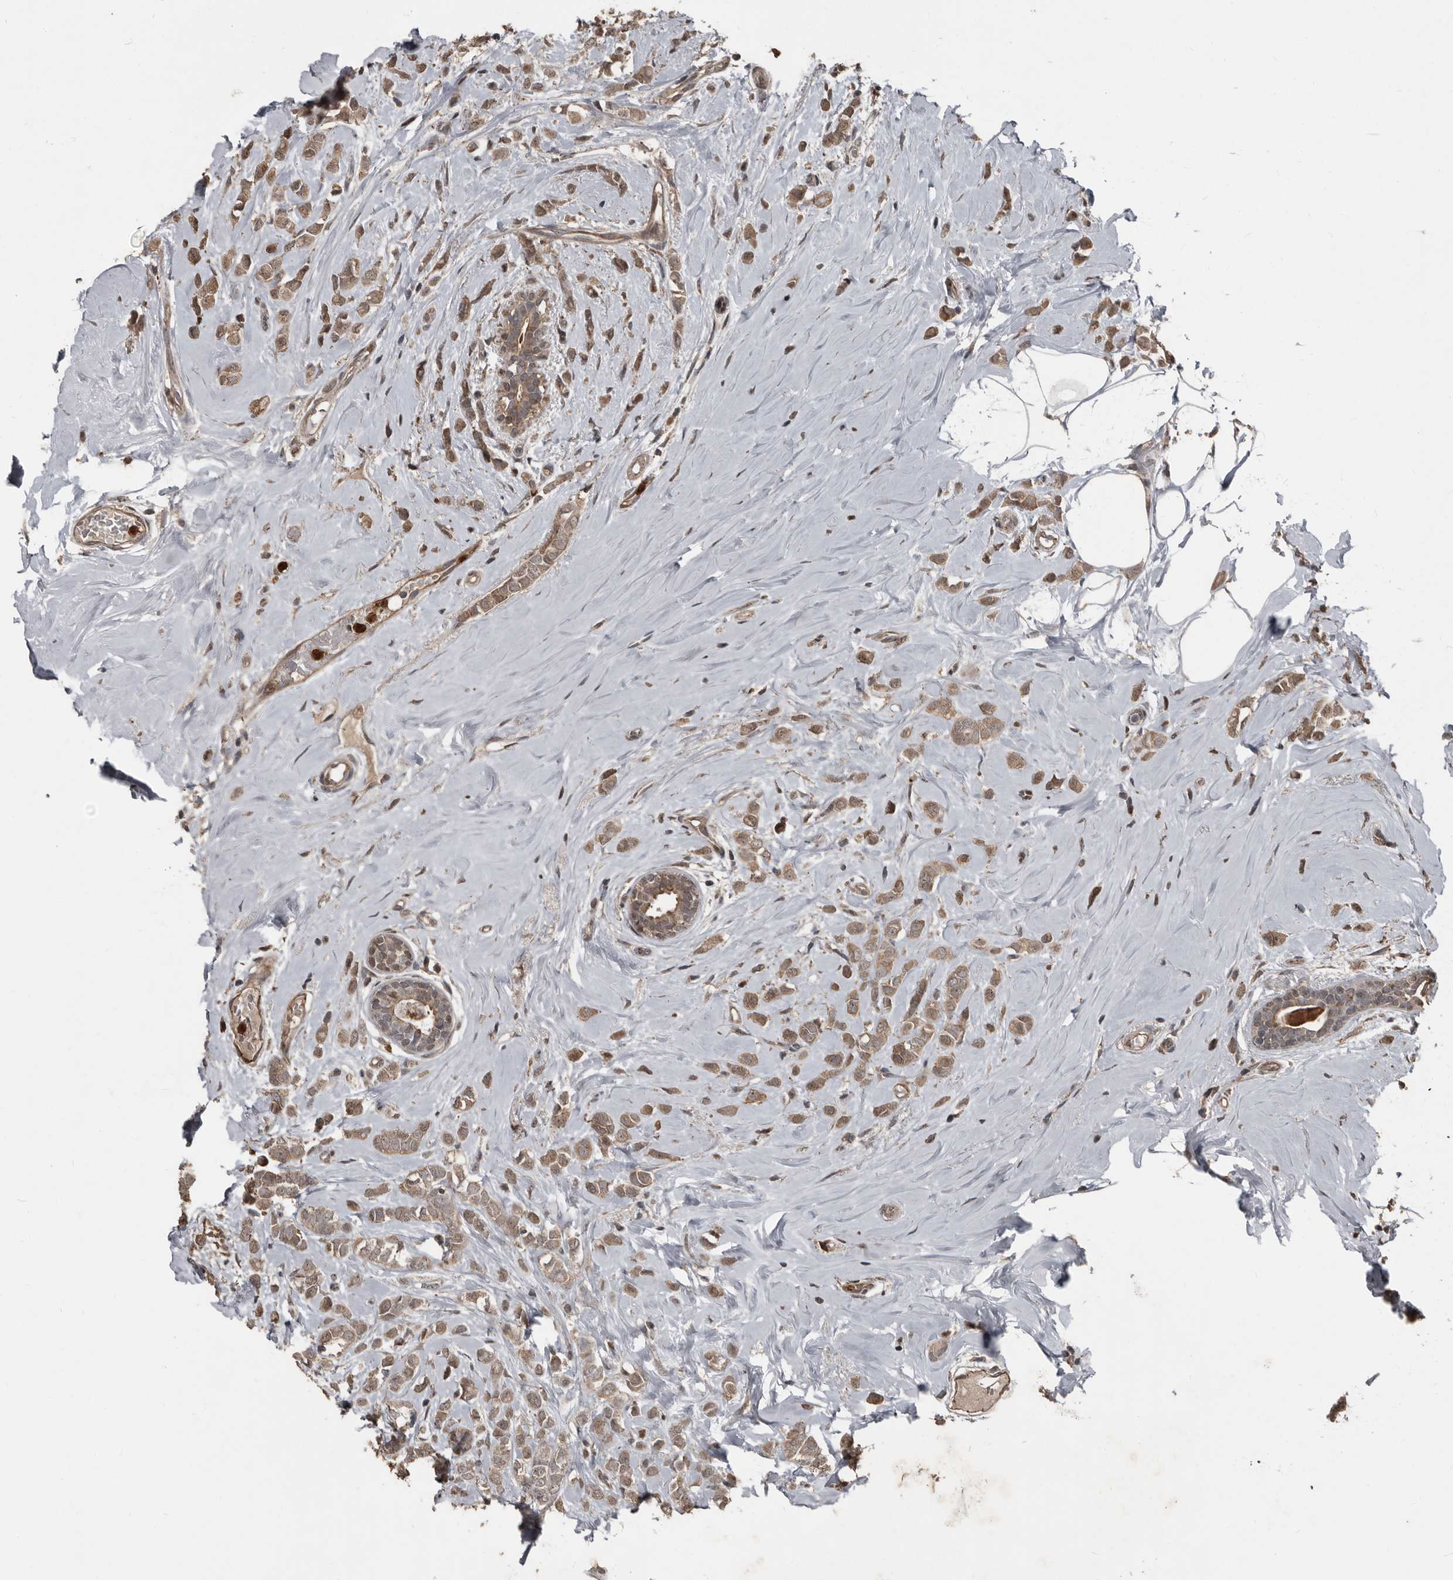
{"staining": {"intensity": "moderate", "quantity": ">75%", "location": "cytoplasmic/membranous,nuclear"}, "tissue": "breast cancer", "cell_type": "Tumor cells", "image_type": "cancer", "snomed": [{"axis": "morphology", "description": "Lobular carcinoma"}, {"axis": "topography", "description": "Breast"}], "caption": "Immunohistochemical staining of human breast cancer (lobular carcinoma) shows medium levels of moderate cytoplasmic/membranous and nuclear expression in approximately >75% of tumor cells. (Stains: DAB in brown, nuclei in blue, Microscopy: brightfield microscopy at high magnification).", "gene": "FSBP", "patient": {"sex": "female", "age": 47}}